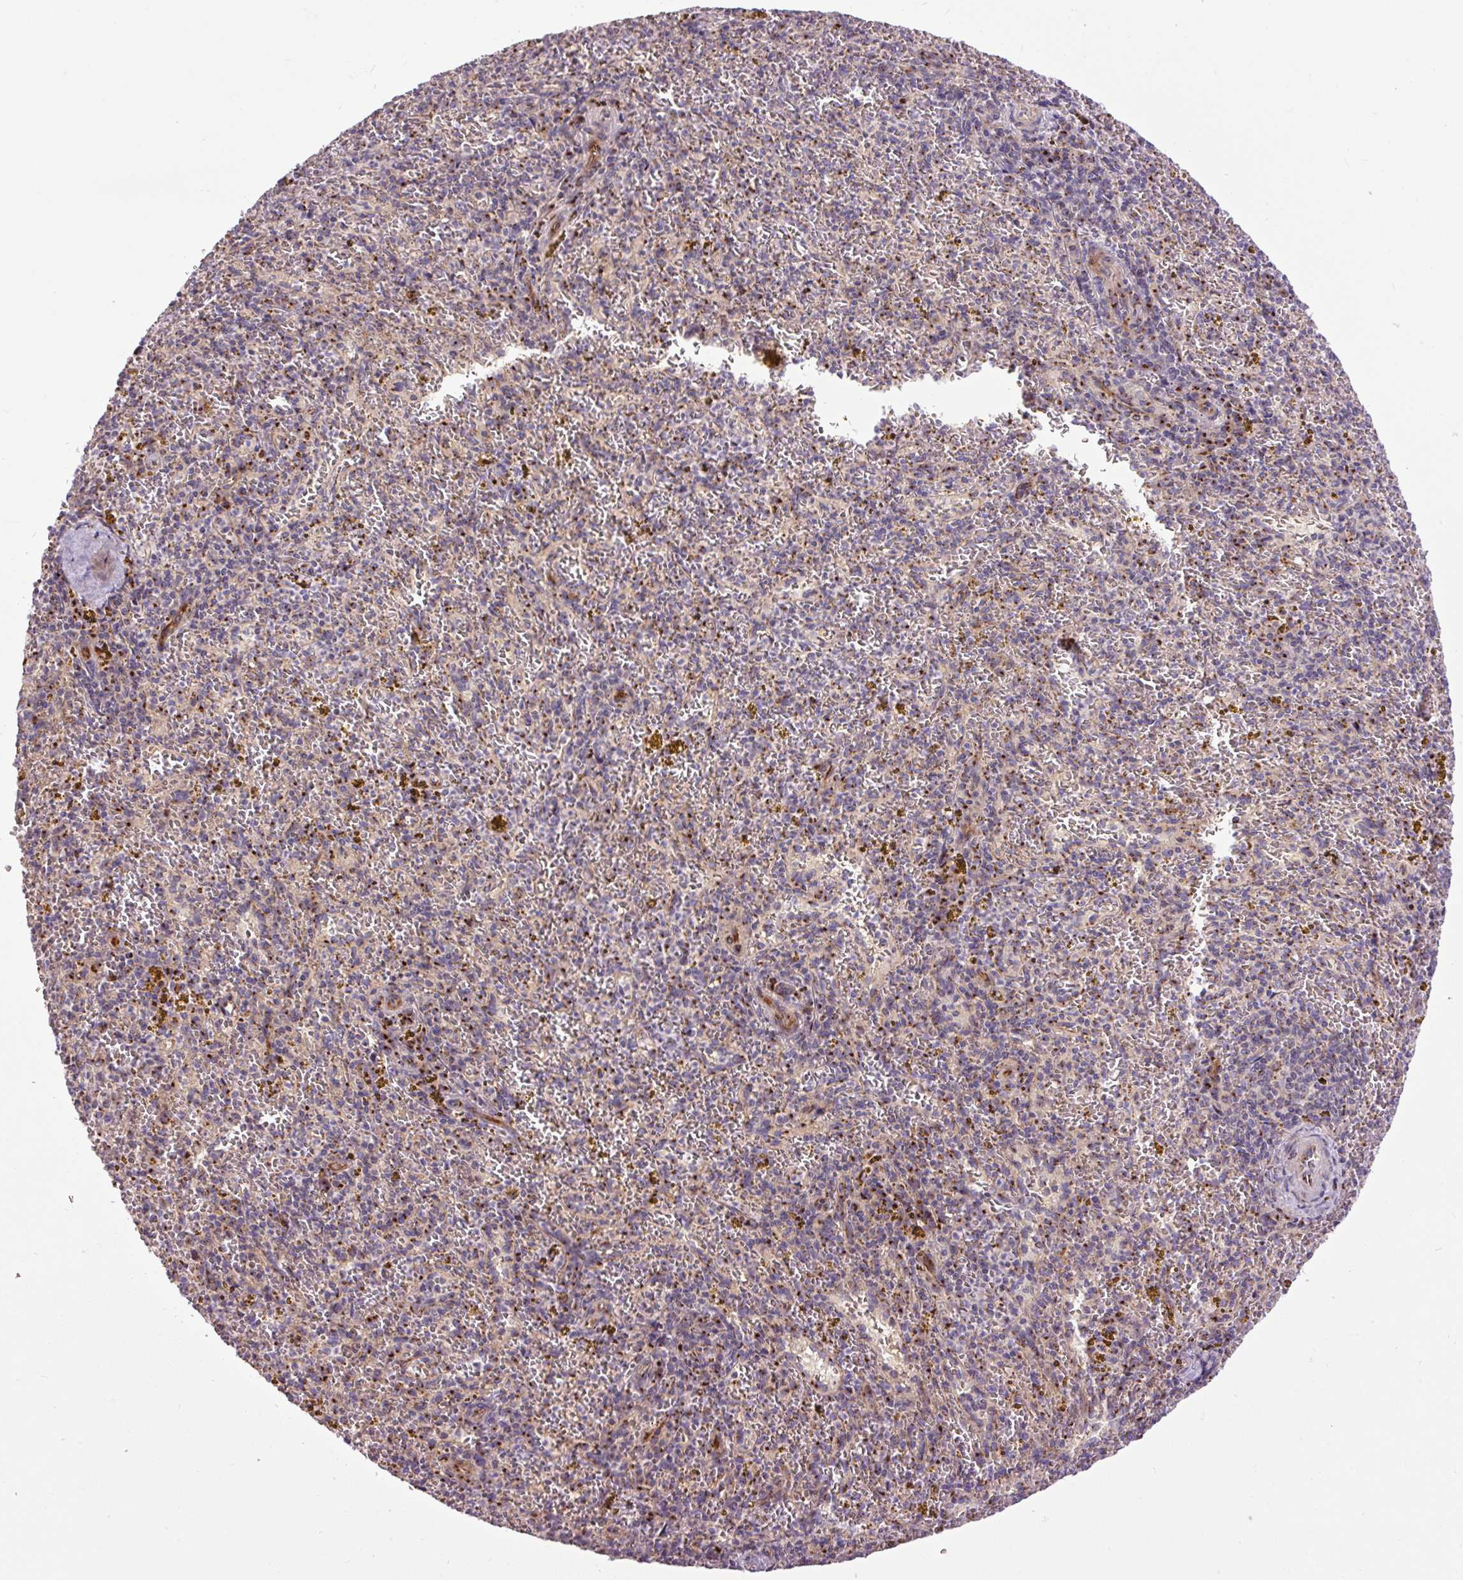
{"staining": {"intensity": "strong", "quantity": "25%-75%", "location": "cytoplasmic/membranous"}, "tissue": "spleen", "cell_type": "Cells in red pulp", "image_type": "normal", "snomed": [{"axis": "morphology", "description": "Normal tissue, NOS"}, {"axis": "topography", "description": "Spleen"}], "caption": "A photomicrograph showing strong cytoplasmic/membranous positivity in approximately 25%-75% of cells in red pulp in normal spleen, as visualized by brown immunohistochemical staining.", "gene": "MSMP", "patient": {"sex": "male", "age": 57}}